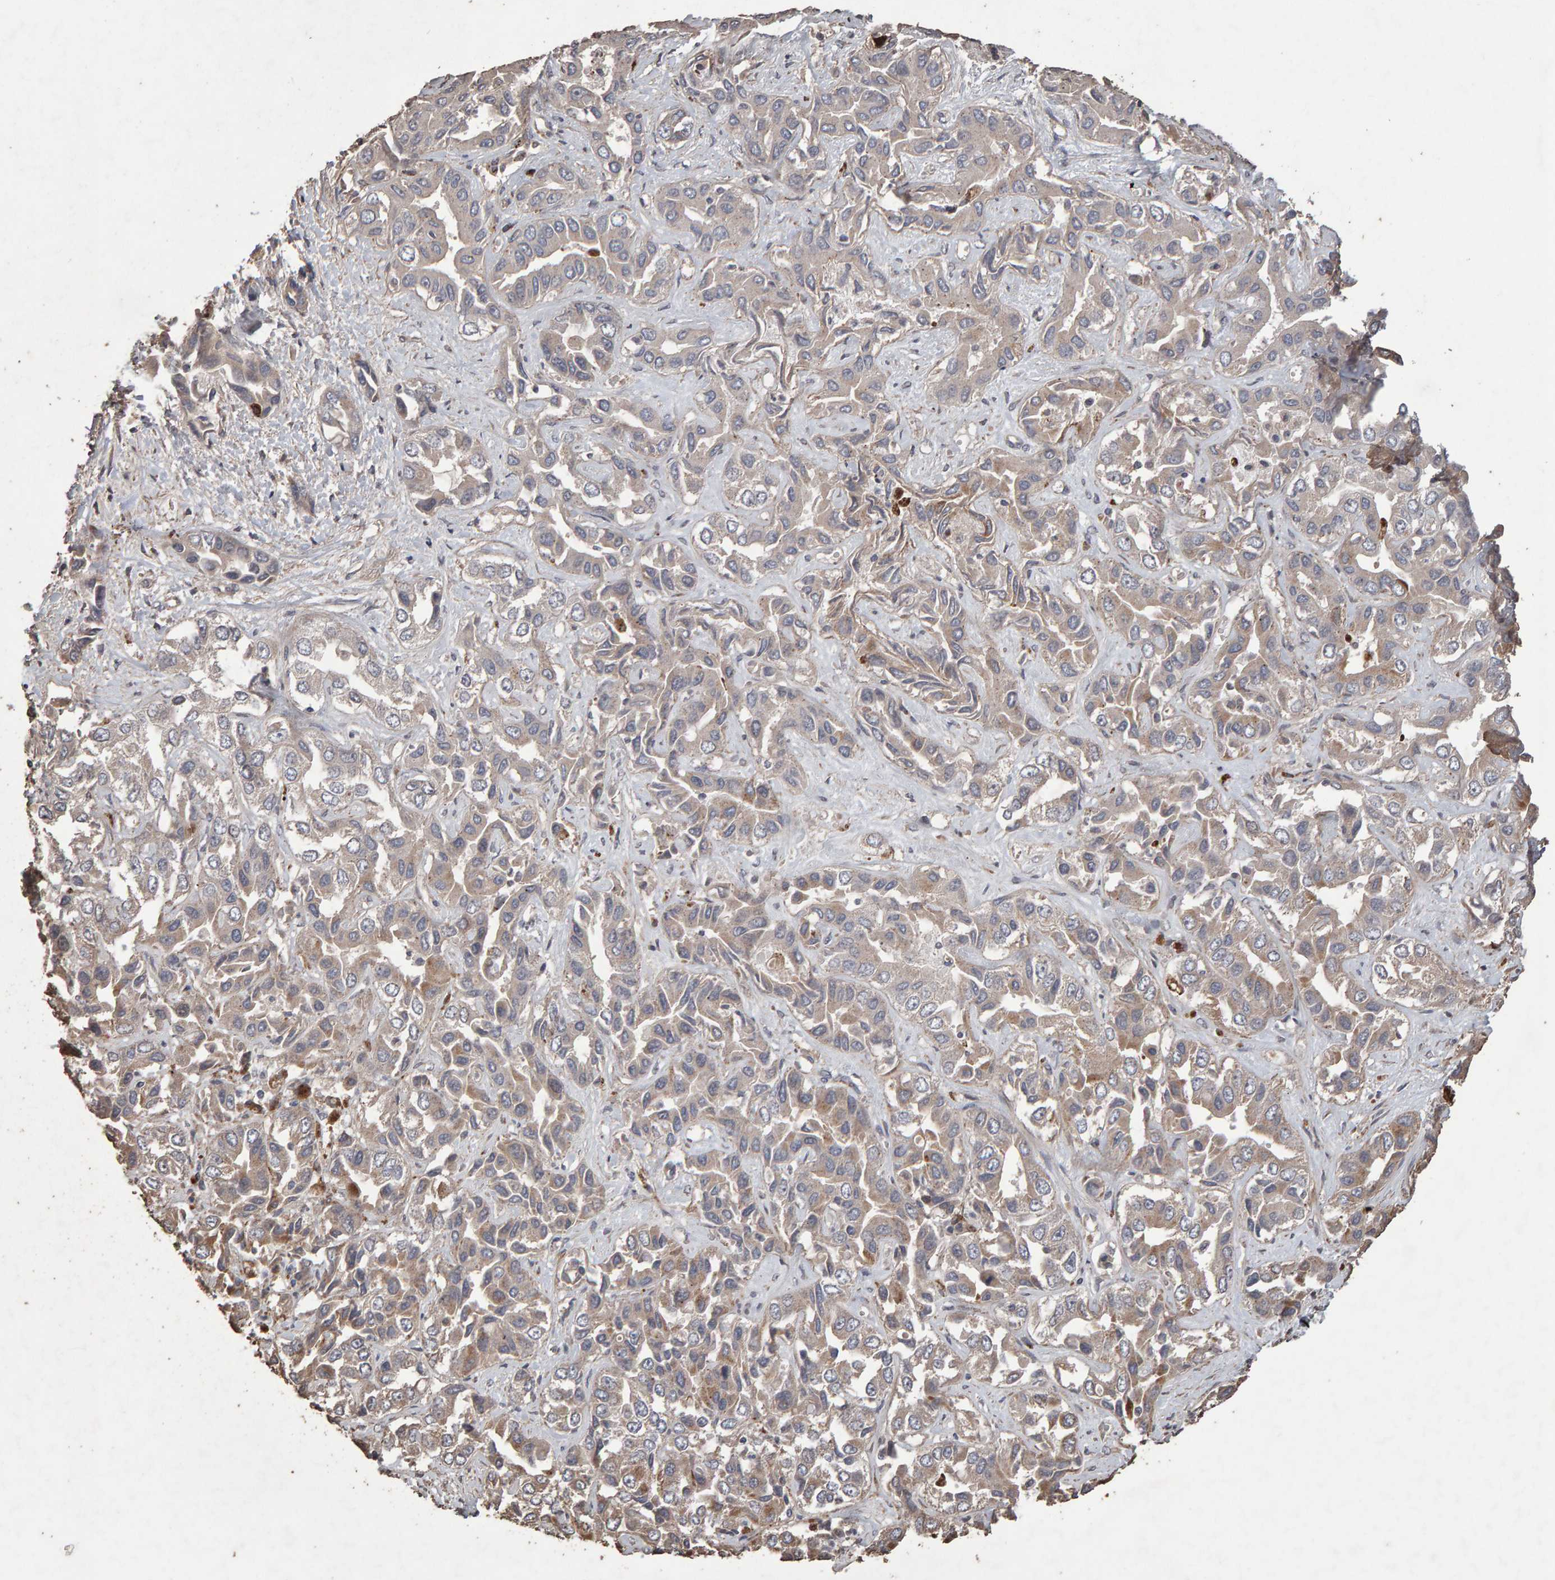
{"staining": {"intensity": "weak", "quantity": "<25%", "location": "cytoplasmic/membranous"}, "tissue": "liver cancer", "cell_type": "Tumor cells", "image_type": "cancer", "snomed": [{"axis": "morphology", "description": "Cholangiocarcinoma"}, {"axis": "topography", "description": "Liver"}], "caption": "An immunohistochemistry (IHC) histopathology image of liver cancer is shown. There is no staining in tumor cells of liver cancer.", "gene": "OSBP2", "patient": {"sex": "female", "age": 52}}